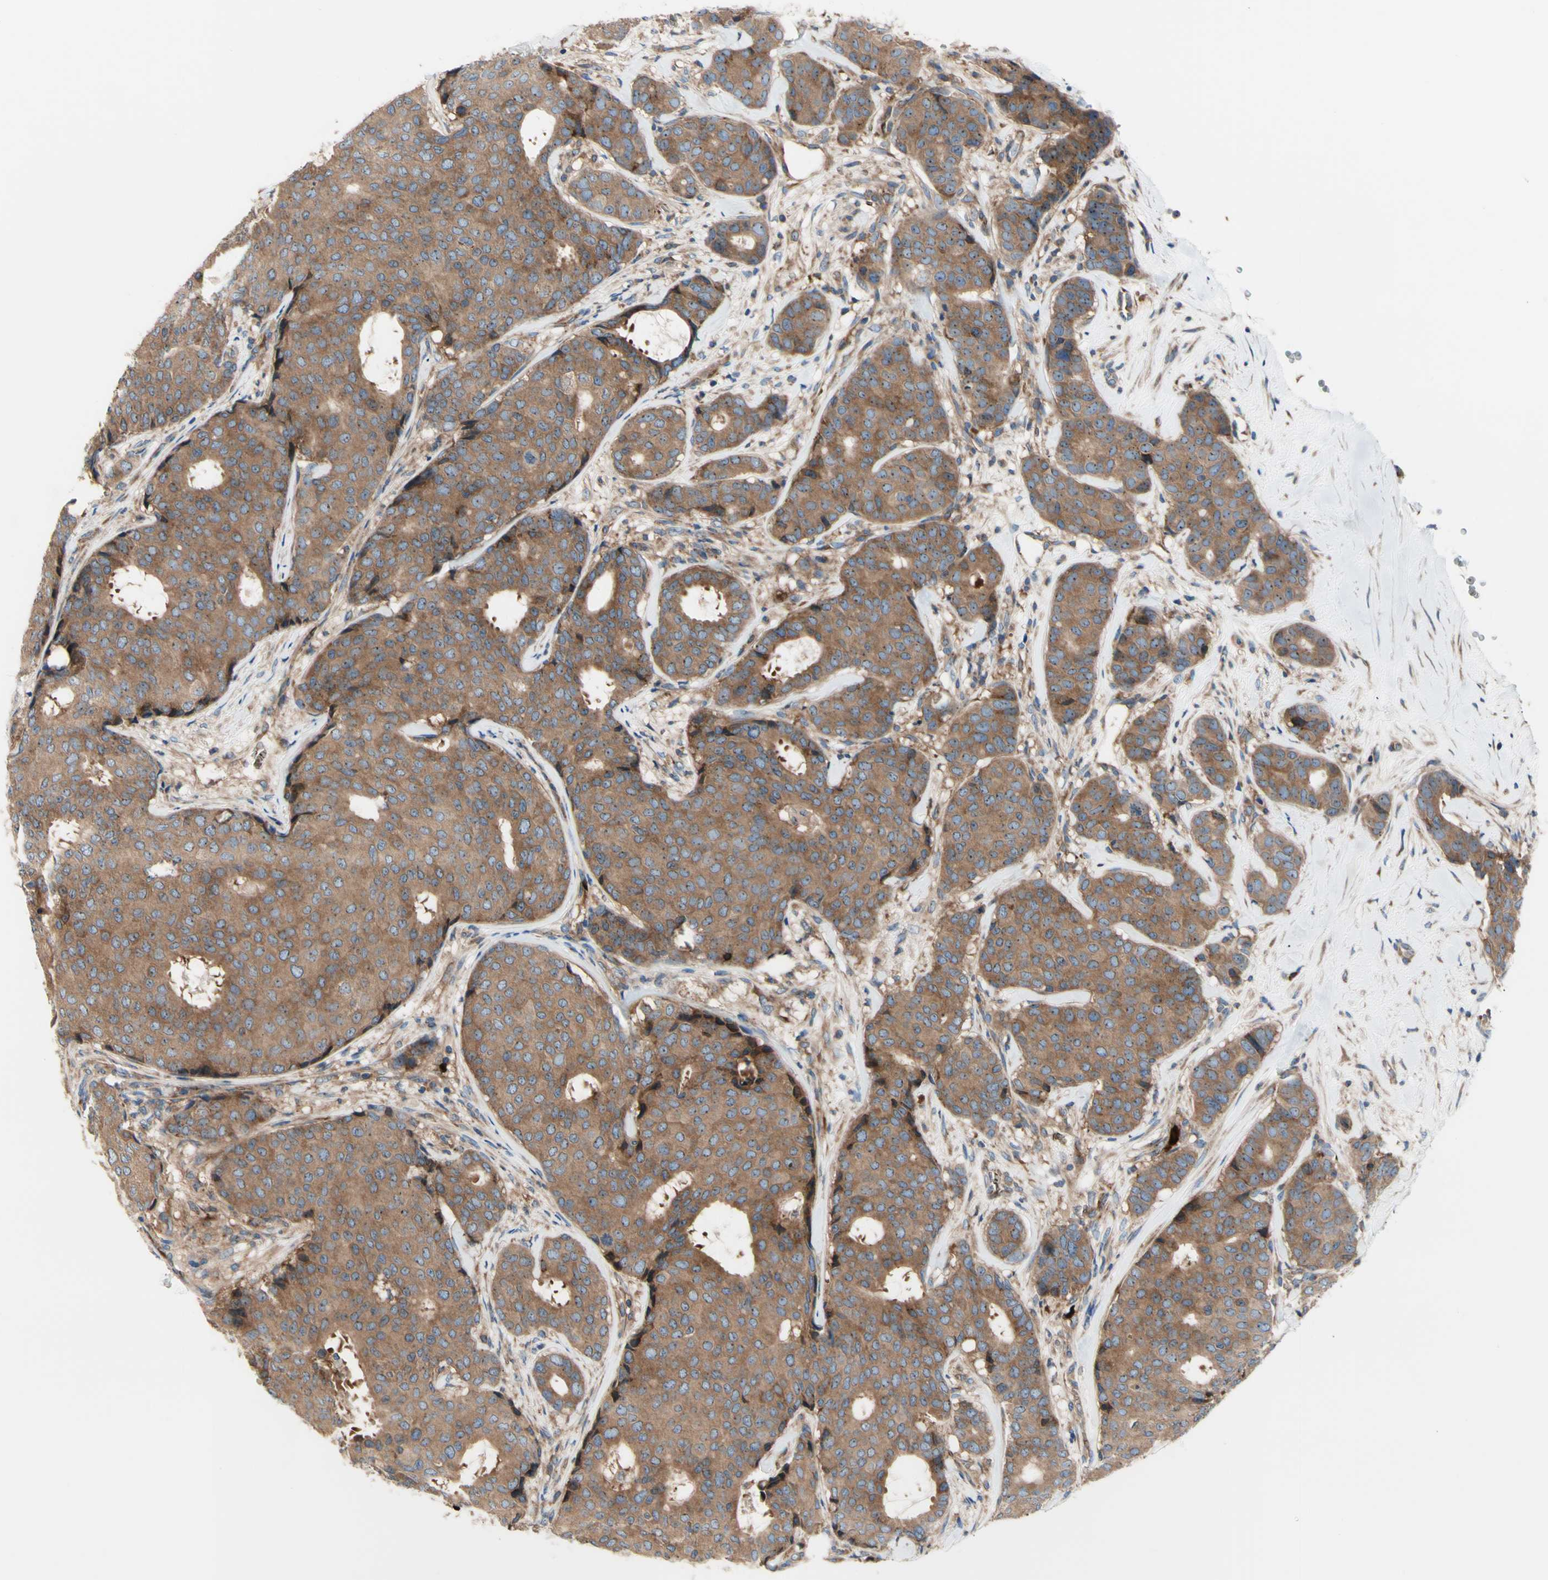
{"staining": {"intensity": "moderate", "quantity": ">75%", "location": "cytoplasmic/membranous,nuclear"}, "tissue": "breast cancer", "cell_type": "Tumor cells", "image_type": "cancer", "snomed": [{"axis": "morphology", "description": "Duct carcinoma"}, {"axis": "topography", "description": "Breast"}], "caption": "There is medium levels of moderate cytoplasmic/membranous and nuclear expression in tumor cells of breast infiltrating ductal carcinoma, as demonstrated by immunohistochemical staining (brown color).", "gene": "USP9X", "patient": {"sex": "female", "age": 75}}